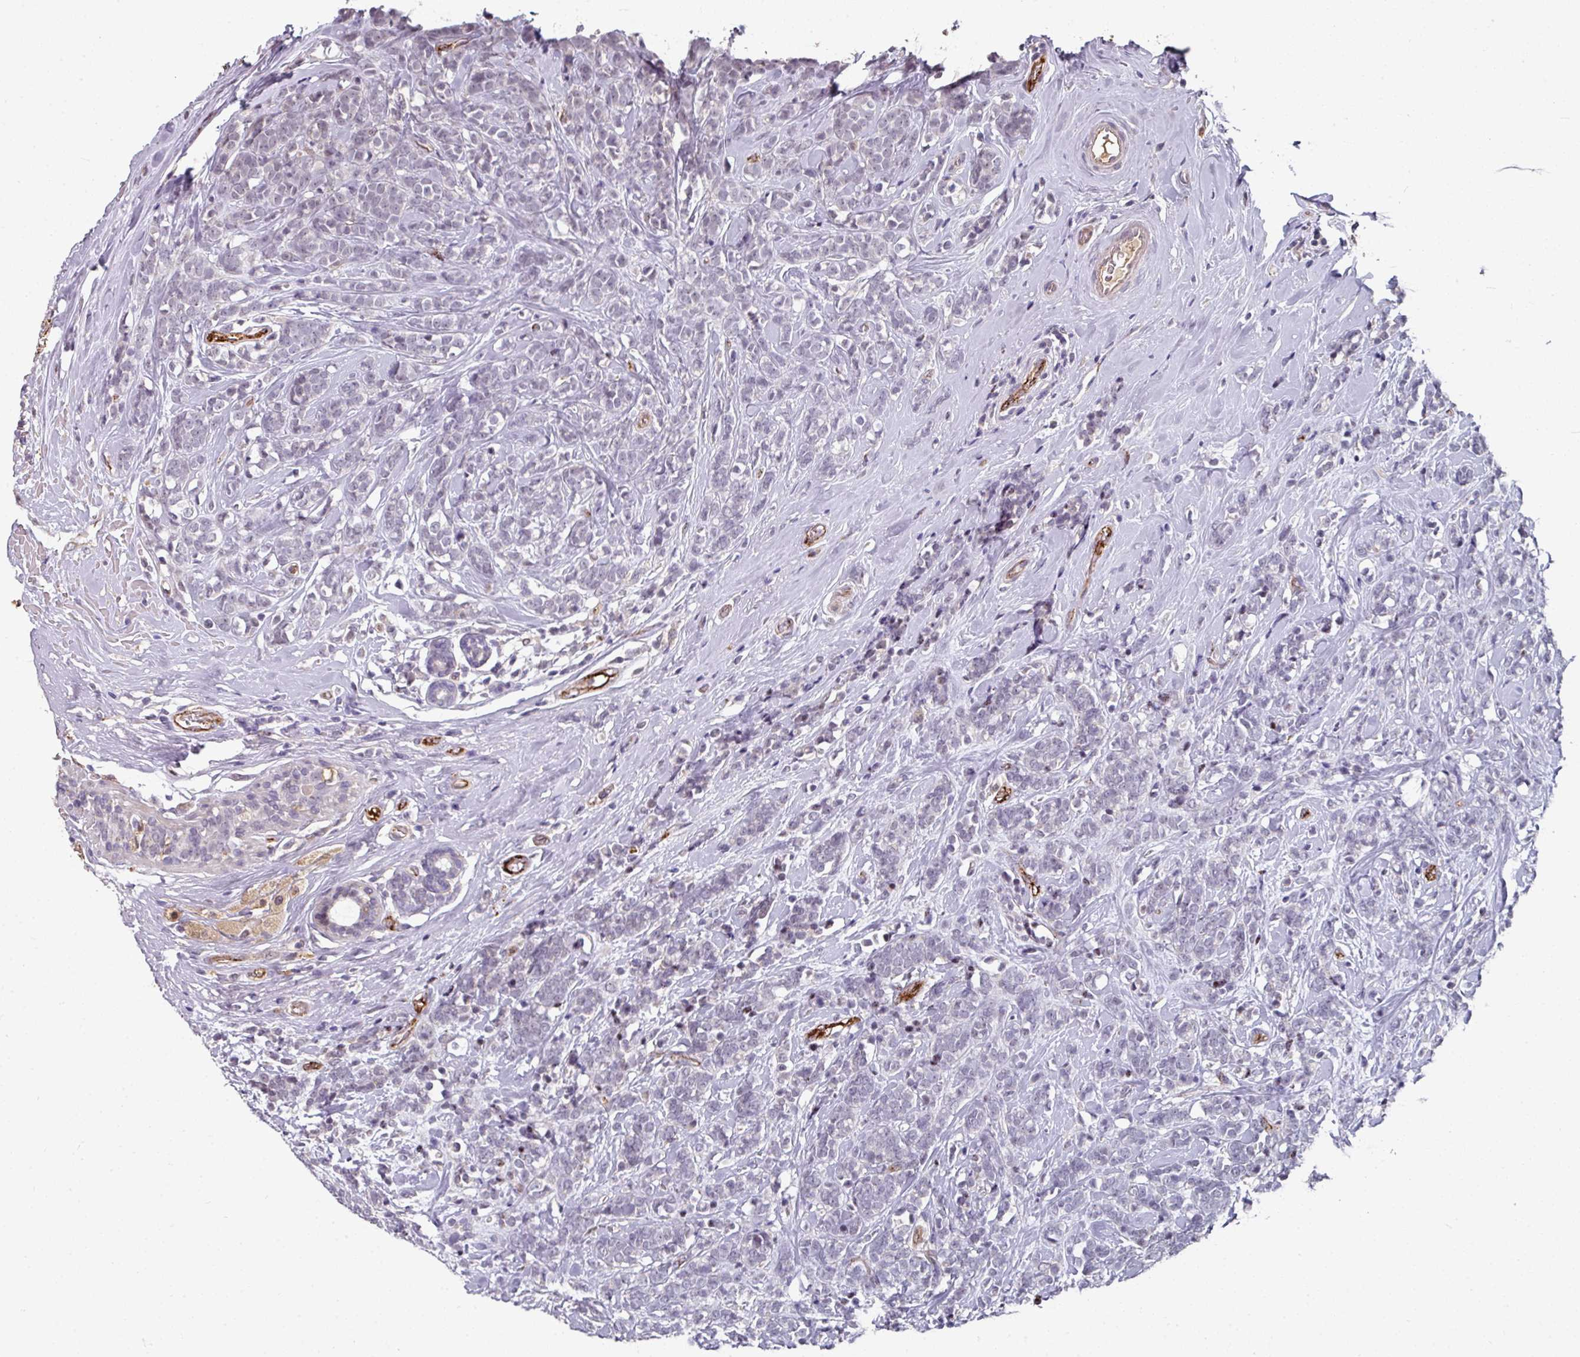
{"staining": {"intensity": "negative", "quantity": "none", "location": "none"}, "tissue": "breast cancer", "cell_type": "Tumor cells", "image_type": "cancer", "snomed": [{"axis": "morphology", "description": "Lobular carcinoma"}, {"axis": "topography", "description": "Breast"}], "caption": "Immunohistochemical staining of human breast cancer (lobular carcinoma) exhibits no significant staining in tumor cells.", "gene": "SIDT2", "patient": {"sex": "female", "age": 58}}